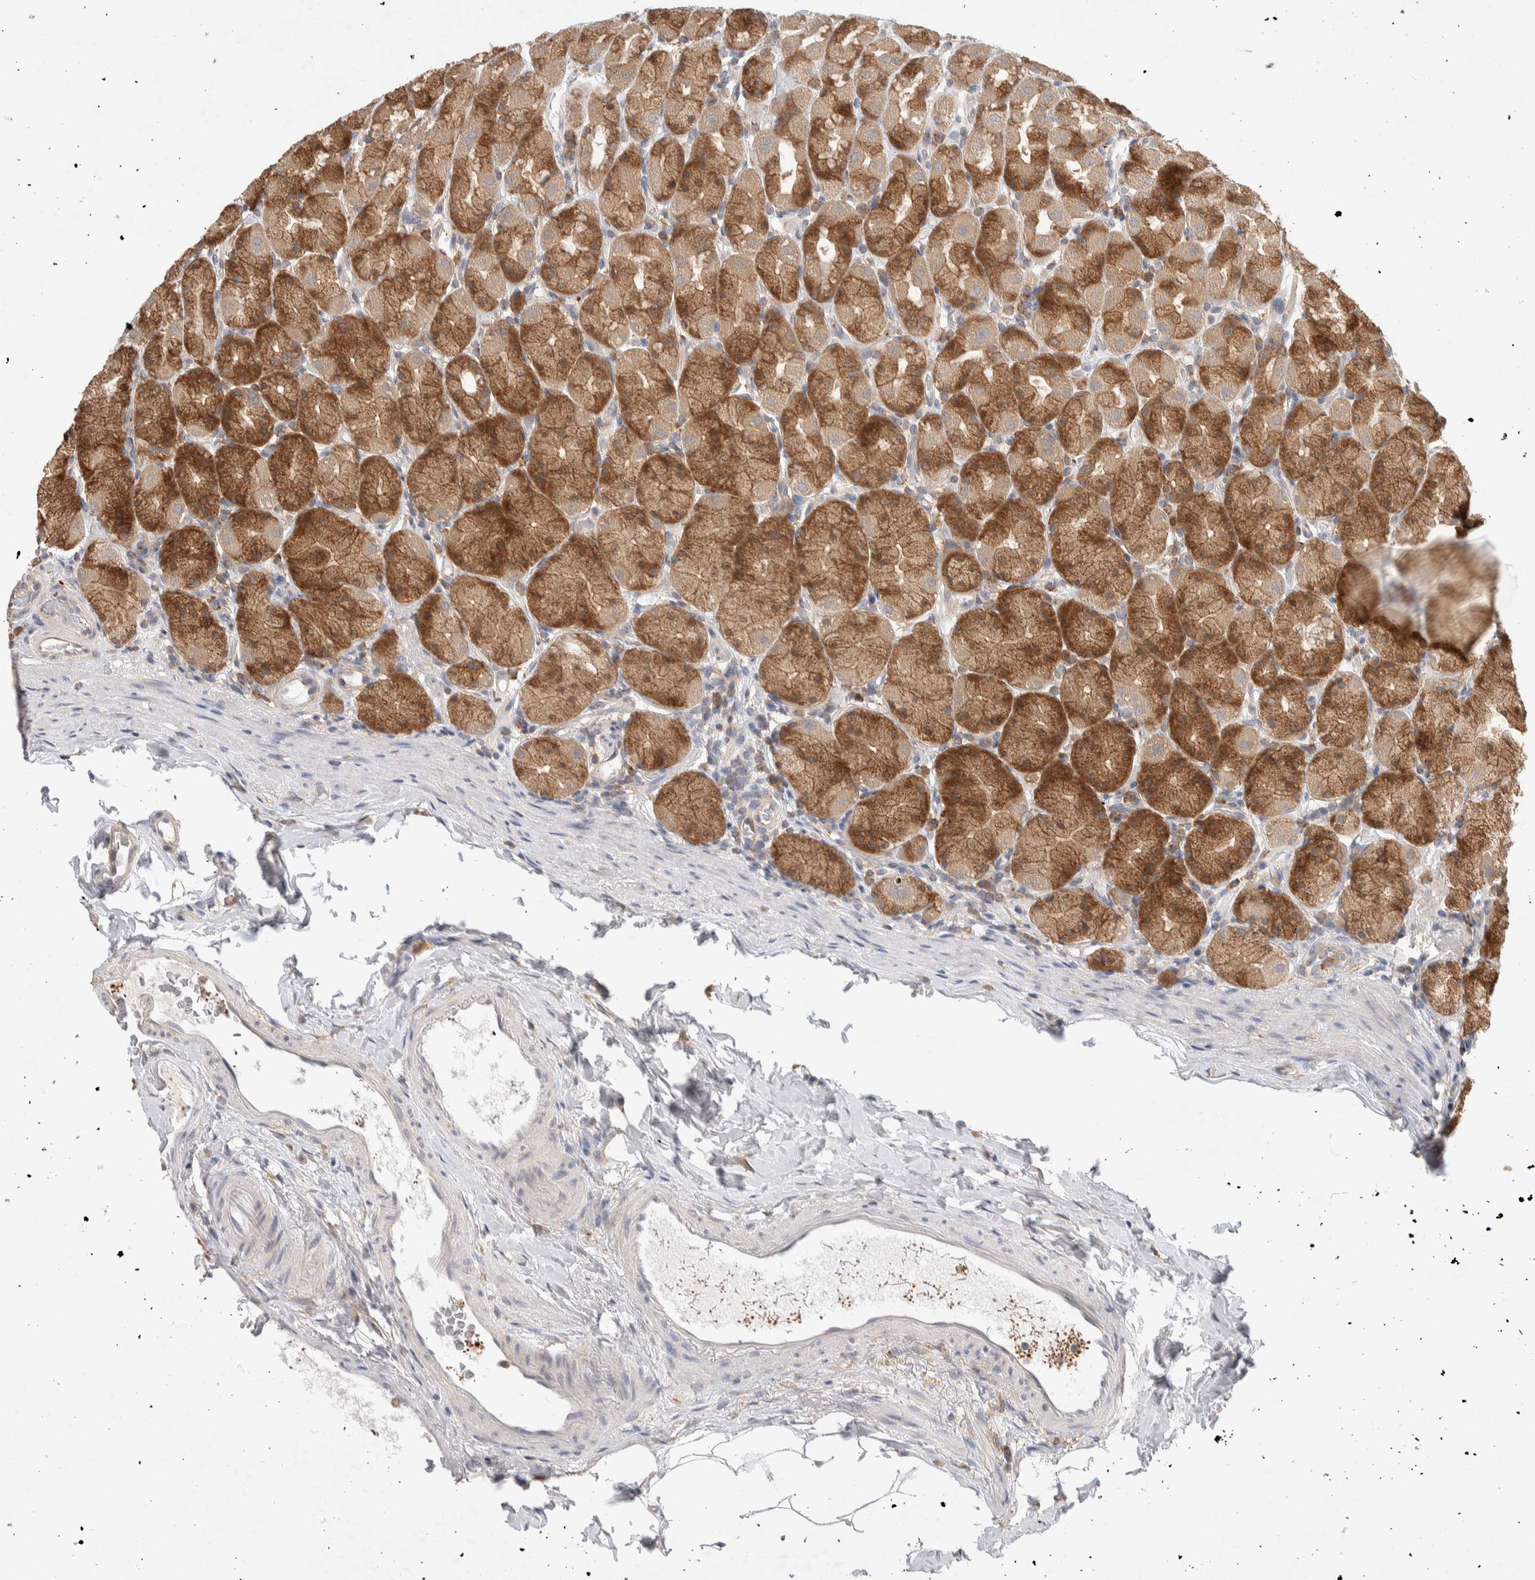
{"staining": {"intensity": "moderate", "quantity": ">75%", "location": "cytoplasmic/membranous"}, "tissue": "stomach", "cell_type": "Glandular cells", "image_type": "normal", "snomed": [{"axis": "morphology", "description": "Normal tissue, NOS"}, {"axis": "topography", "description": "Stomach, upper"}], "caption": "Stomach stained with immunohistochemistry demonstrates moderate cytoplasmic/membranous staining in approximately >75% of glandular cells. (DAB (3,3'-diaminobenzidine) IHC with brightfield microscopy, high magnification).", "gene": "DEPTOR", "patient": {"sex": "male", "age": 68}}